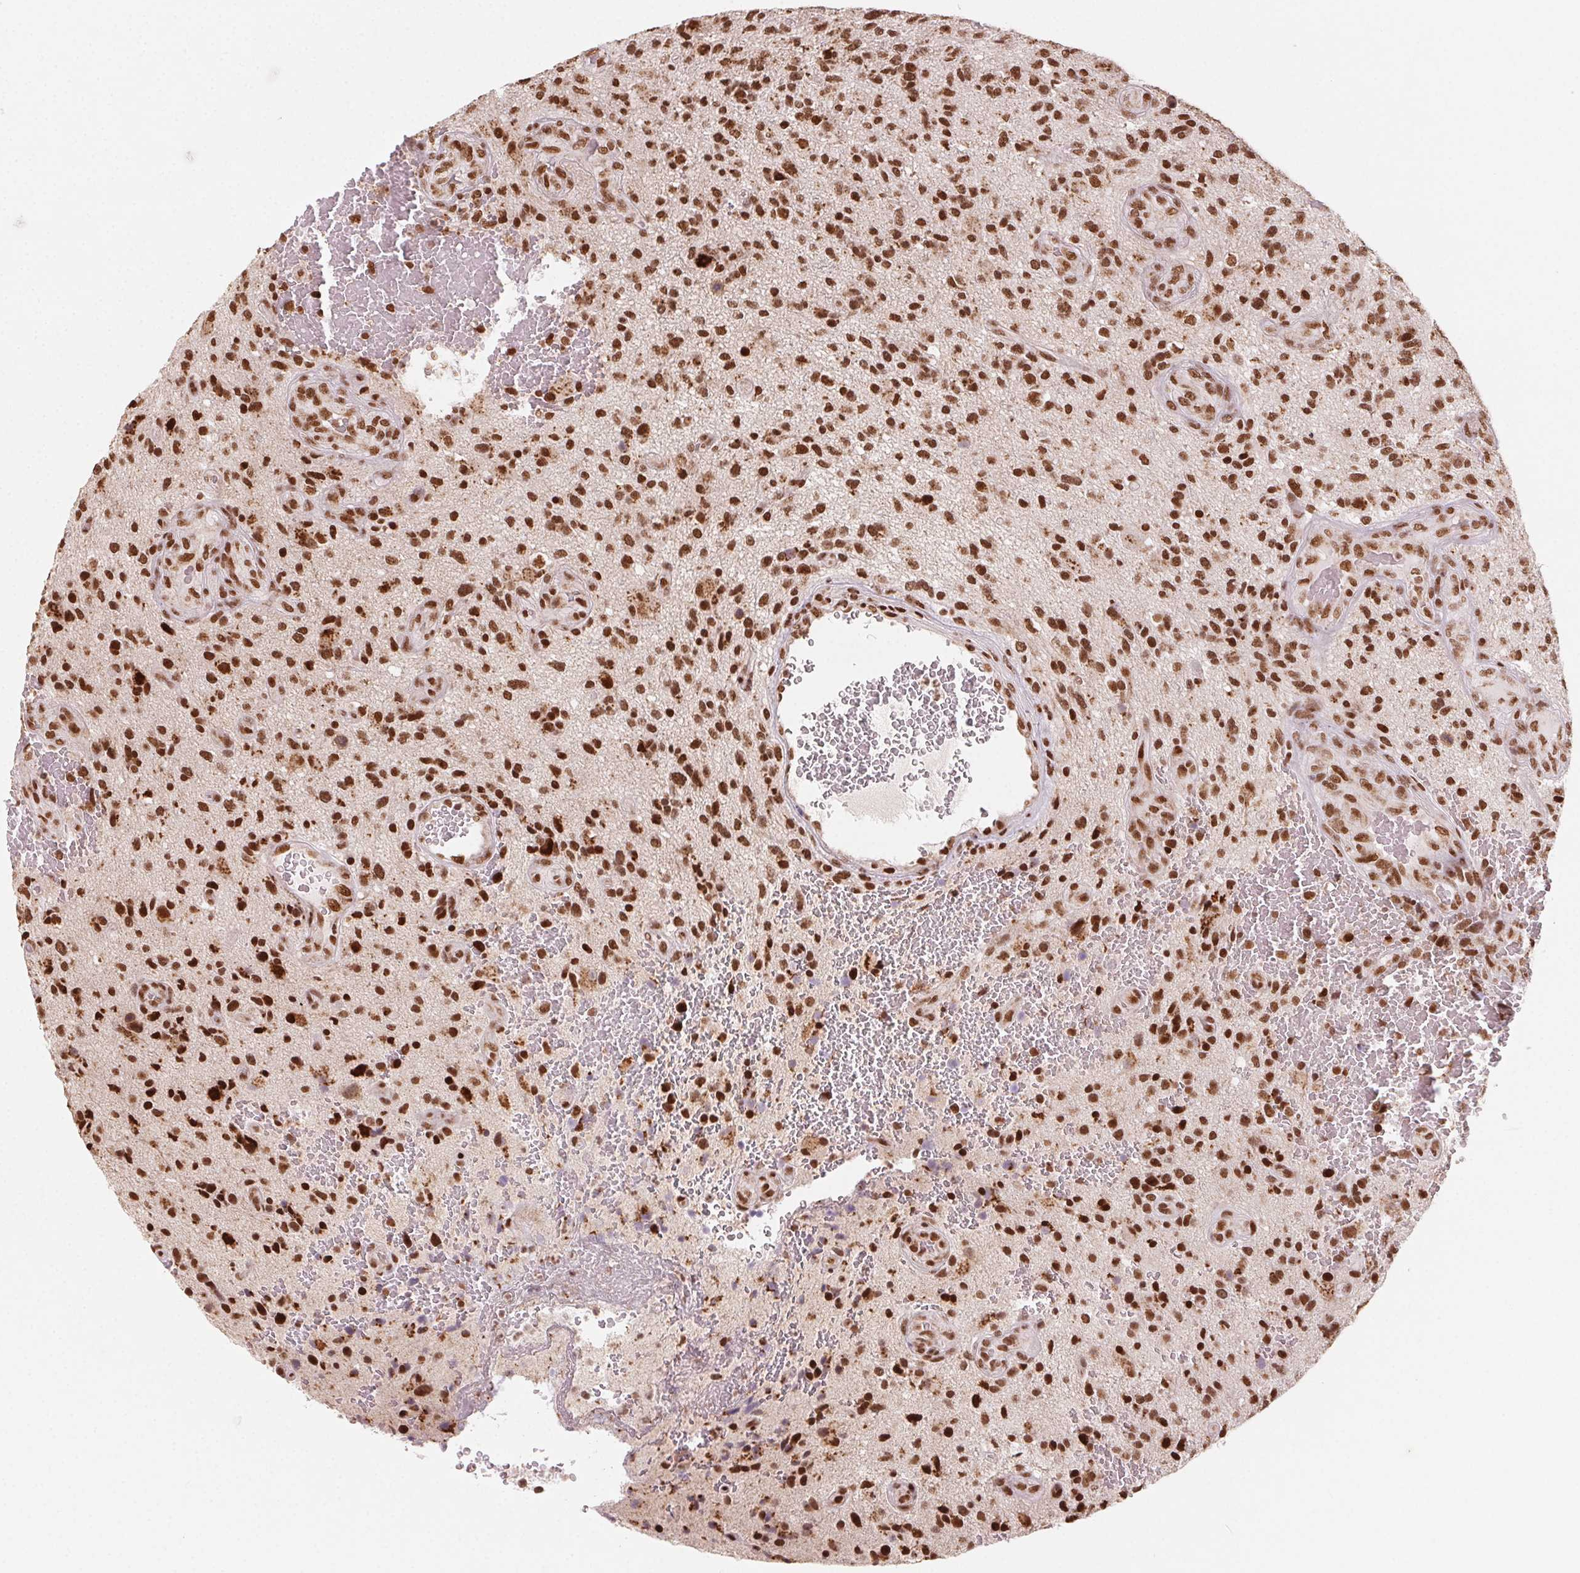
{"staining": {"intensity": "strong", "quantity": ">75%", "location": "nuclear"}, "tissue": "glioma", "cell_type": "Tumor cells", "image_type": "cancer", "snomed": [{"axis": "morphology", "description": "Glioma, malignant, High grade"}, {"axis": "topography", "description": "Brain"}], "caption": "High-magnification brightfield microscopy of malignant glioma (high-grade) stained with DAB (3,3'-diaminobenzidine) (brown) and counterstained with hematoxylin (blue). tumor cells exhibit strong nuclear staining is appreciated in about>75% of cells. (IHC, brightfield microscopy, high magnification).", "gene": "TOPORS", "patient": {"sex": "male", "age": 47}}